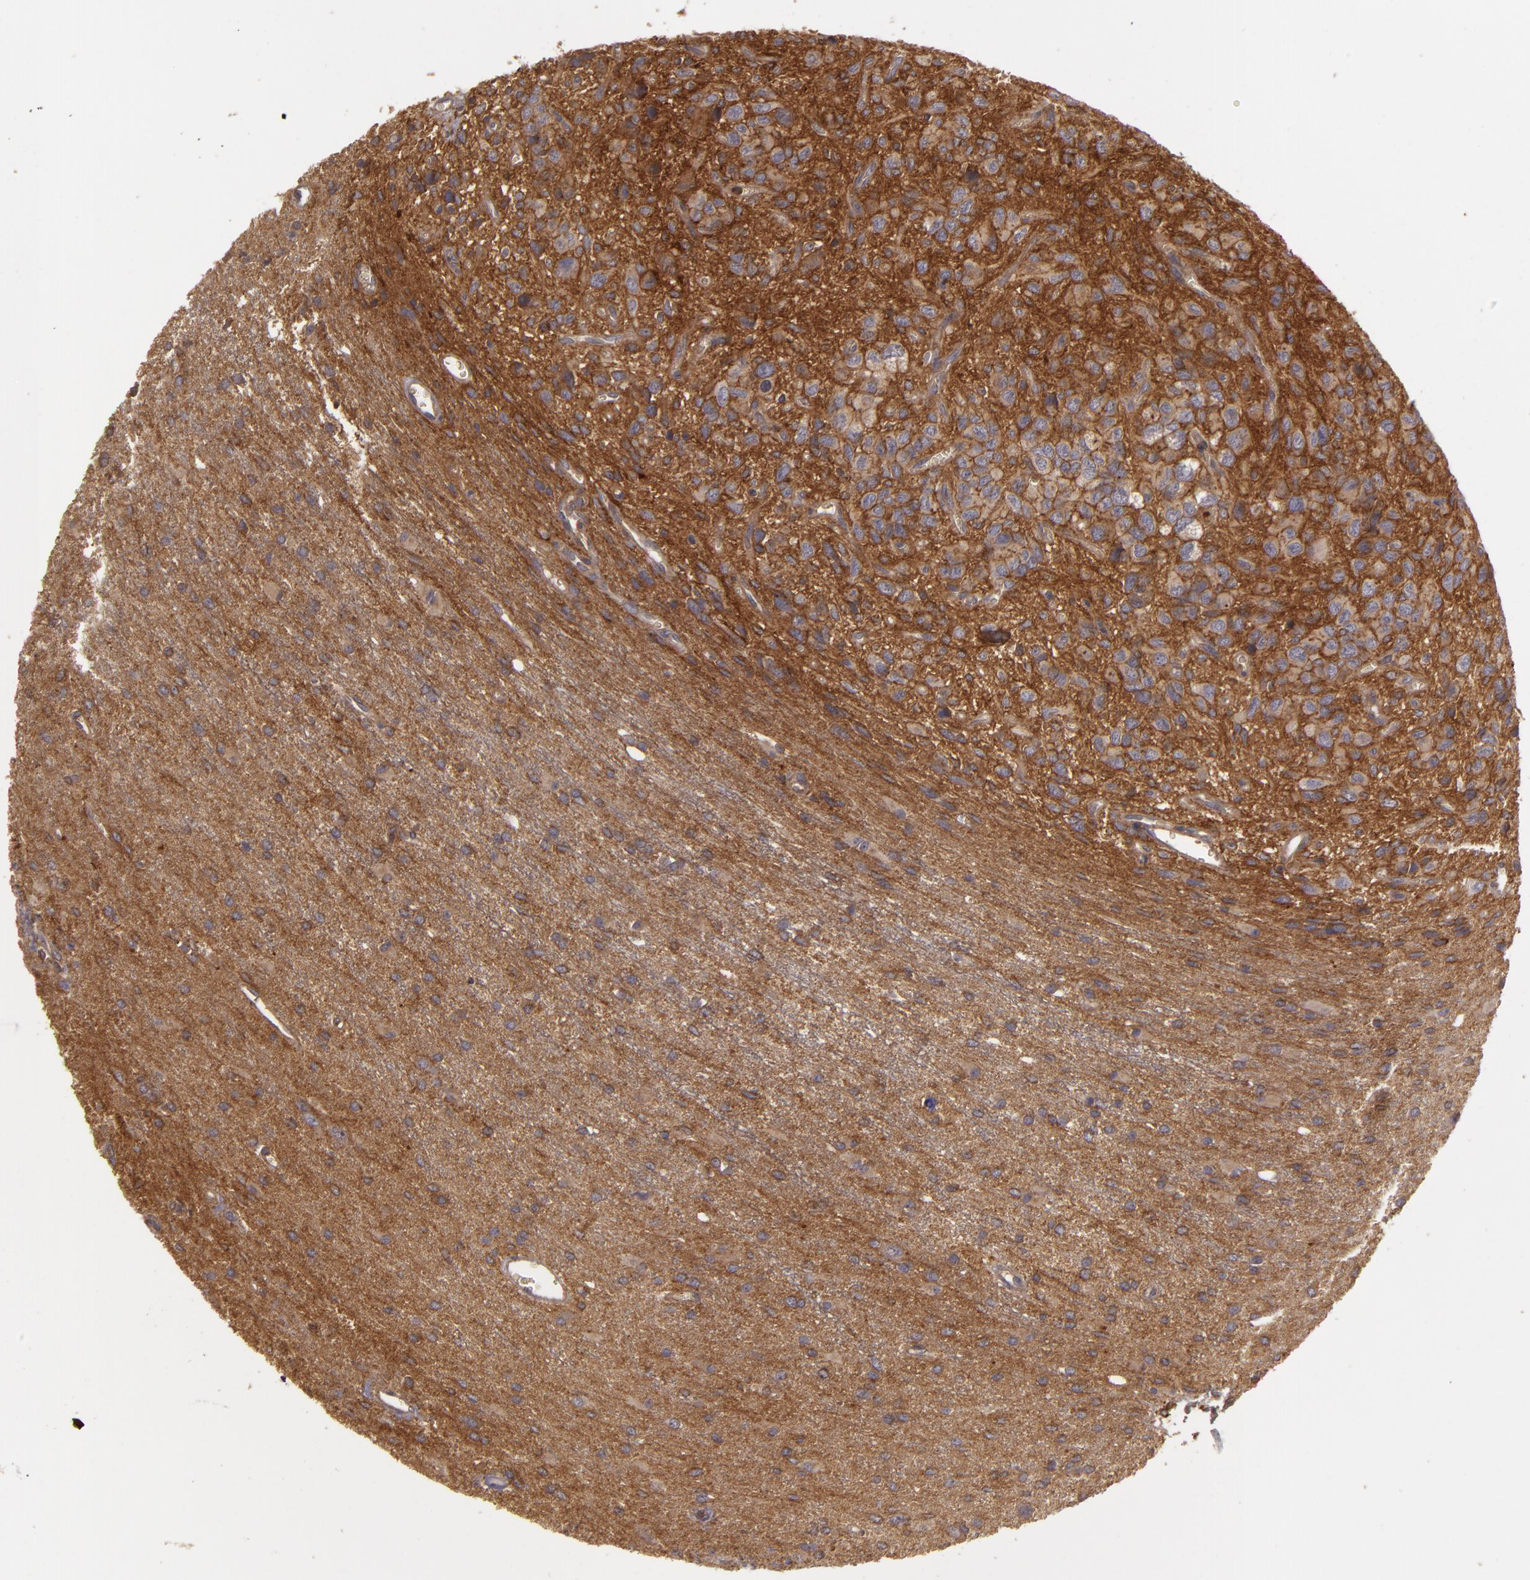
{"staining": {"intensity": "strong", "quantity": ">75%", "location": "cytoplasmic/membranous"}, "tissue": "glioma", "cell_type": "Tumor cells", "image_type": "cancer", "snomed": [{"axis": "morphology", "description": "Glioma, malignant, Low grade"}, {"axis": "topography", "description": "Brain"}], "caption": "High-magnification brightfield microscopy of glioma stained with DAB (brown) and counterstained with hematoxylin (blue). tumor cells exhibit strong cytoplasmic/membranous staining is appreciated in about>75% of cells.", "gene": "HRAS", "patient": {"sex": "female", "age": 15}}